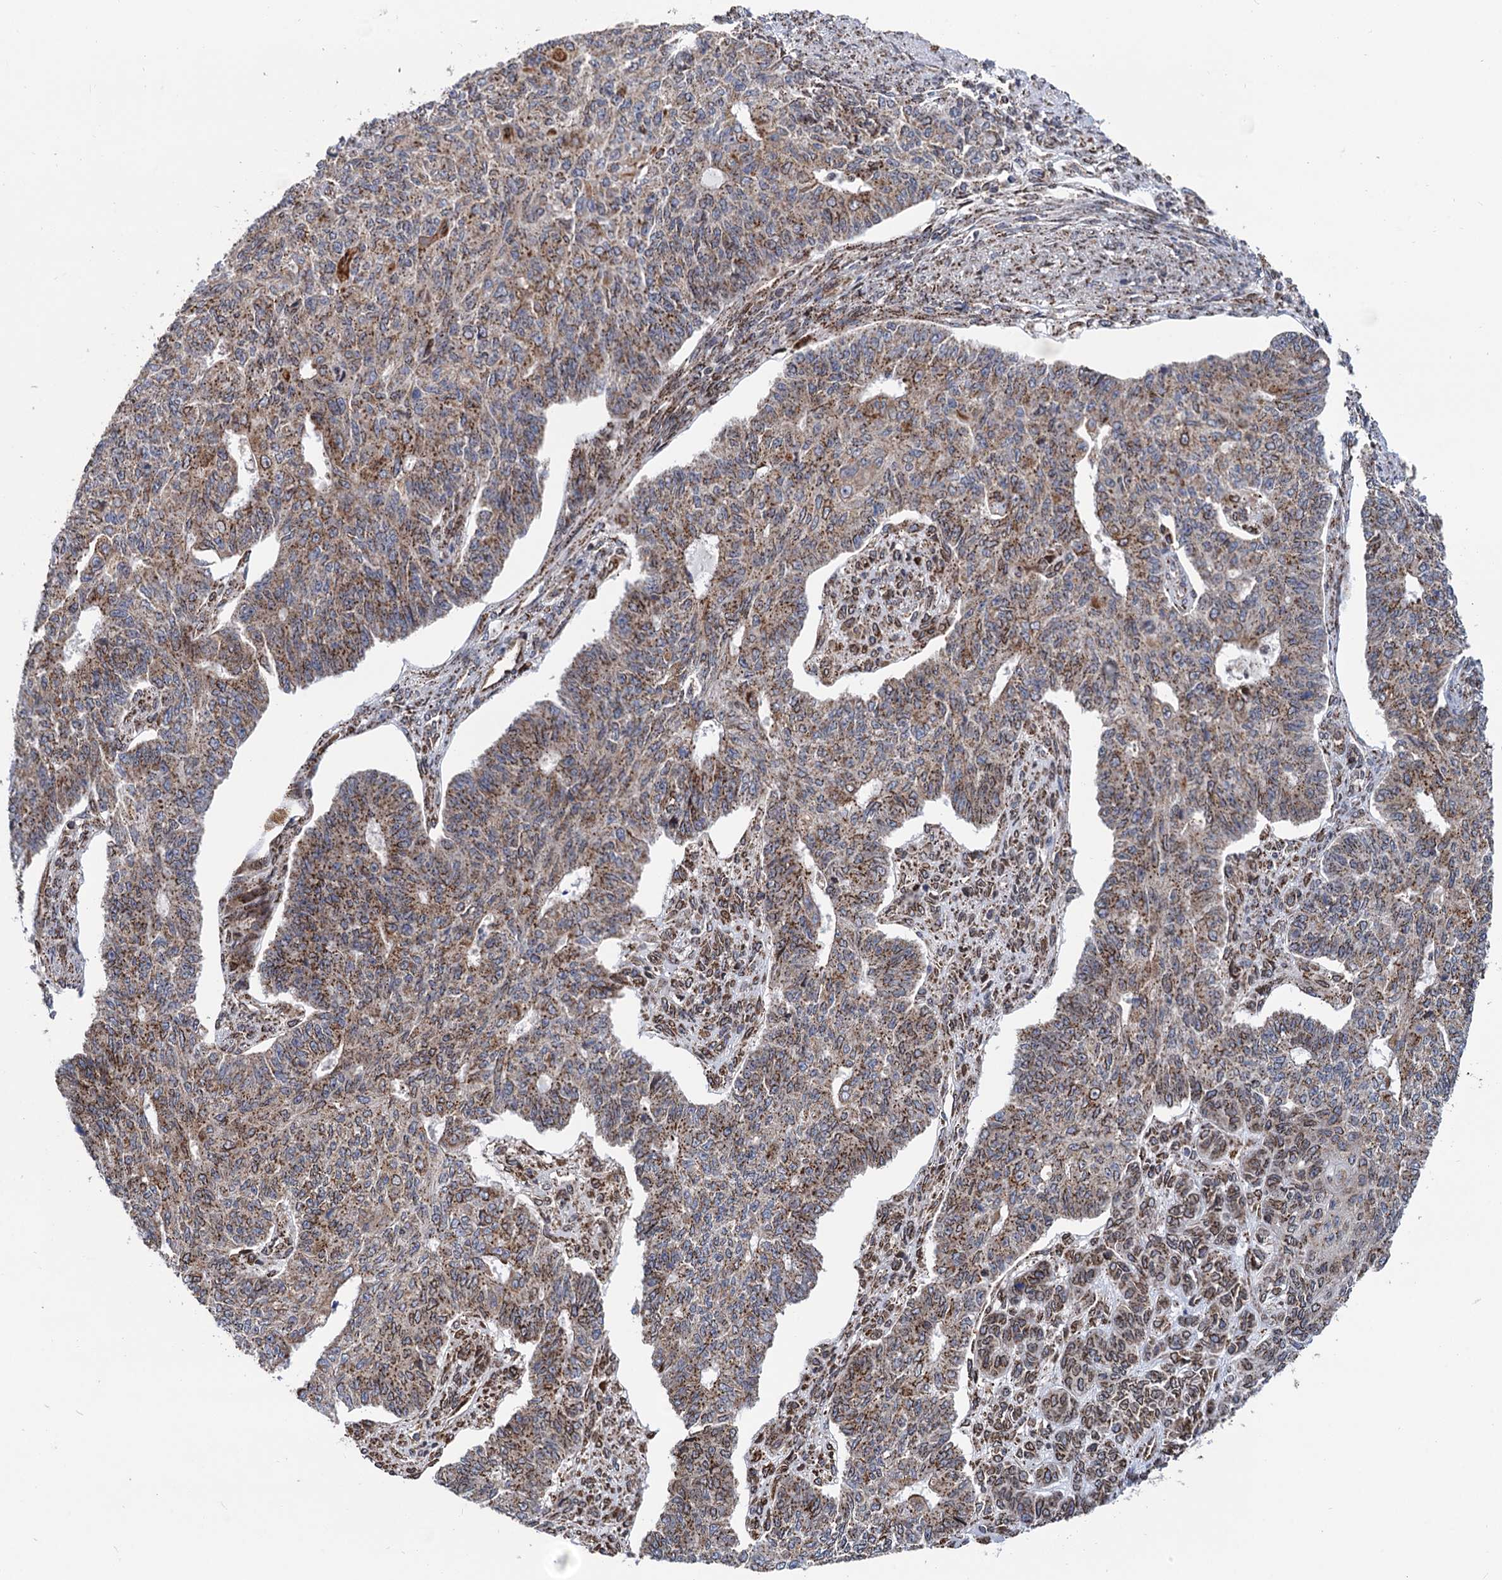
{"staining": {"intensity": "moderate", "quantity": ">75%", "location": "cytoplasmic/membranous"}, "tissue": "endometrial cancer", "cell_type": "Tumor cells", "image_type": "cancer", "snomed": [{"axis": "morphology", "description": "Adenocarcinoma, NOS"}, {"axis": "topography", "description": "Endometrium"}], "caption": "The immunohistochemical stain shows moderate cytoplasmic/membranous staining in tumor cells of endometrial adenocarcinoma tissue.", "gene": "SUPT20H", "patient": {"sex": "female", "age": 32}}